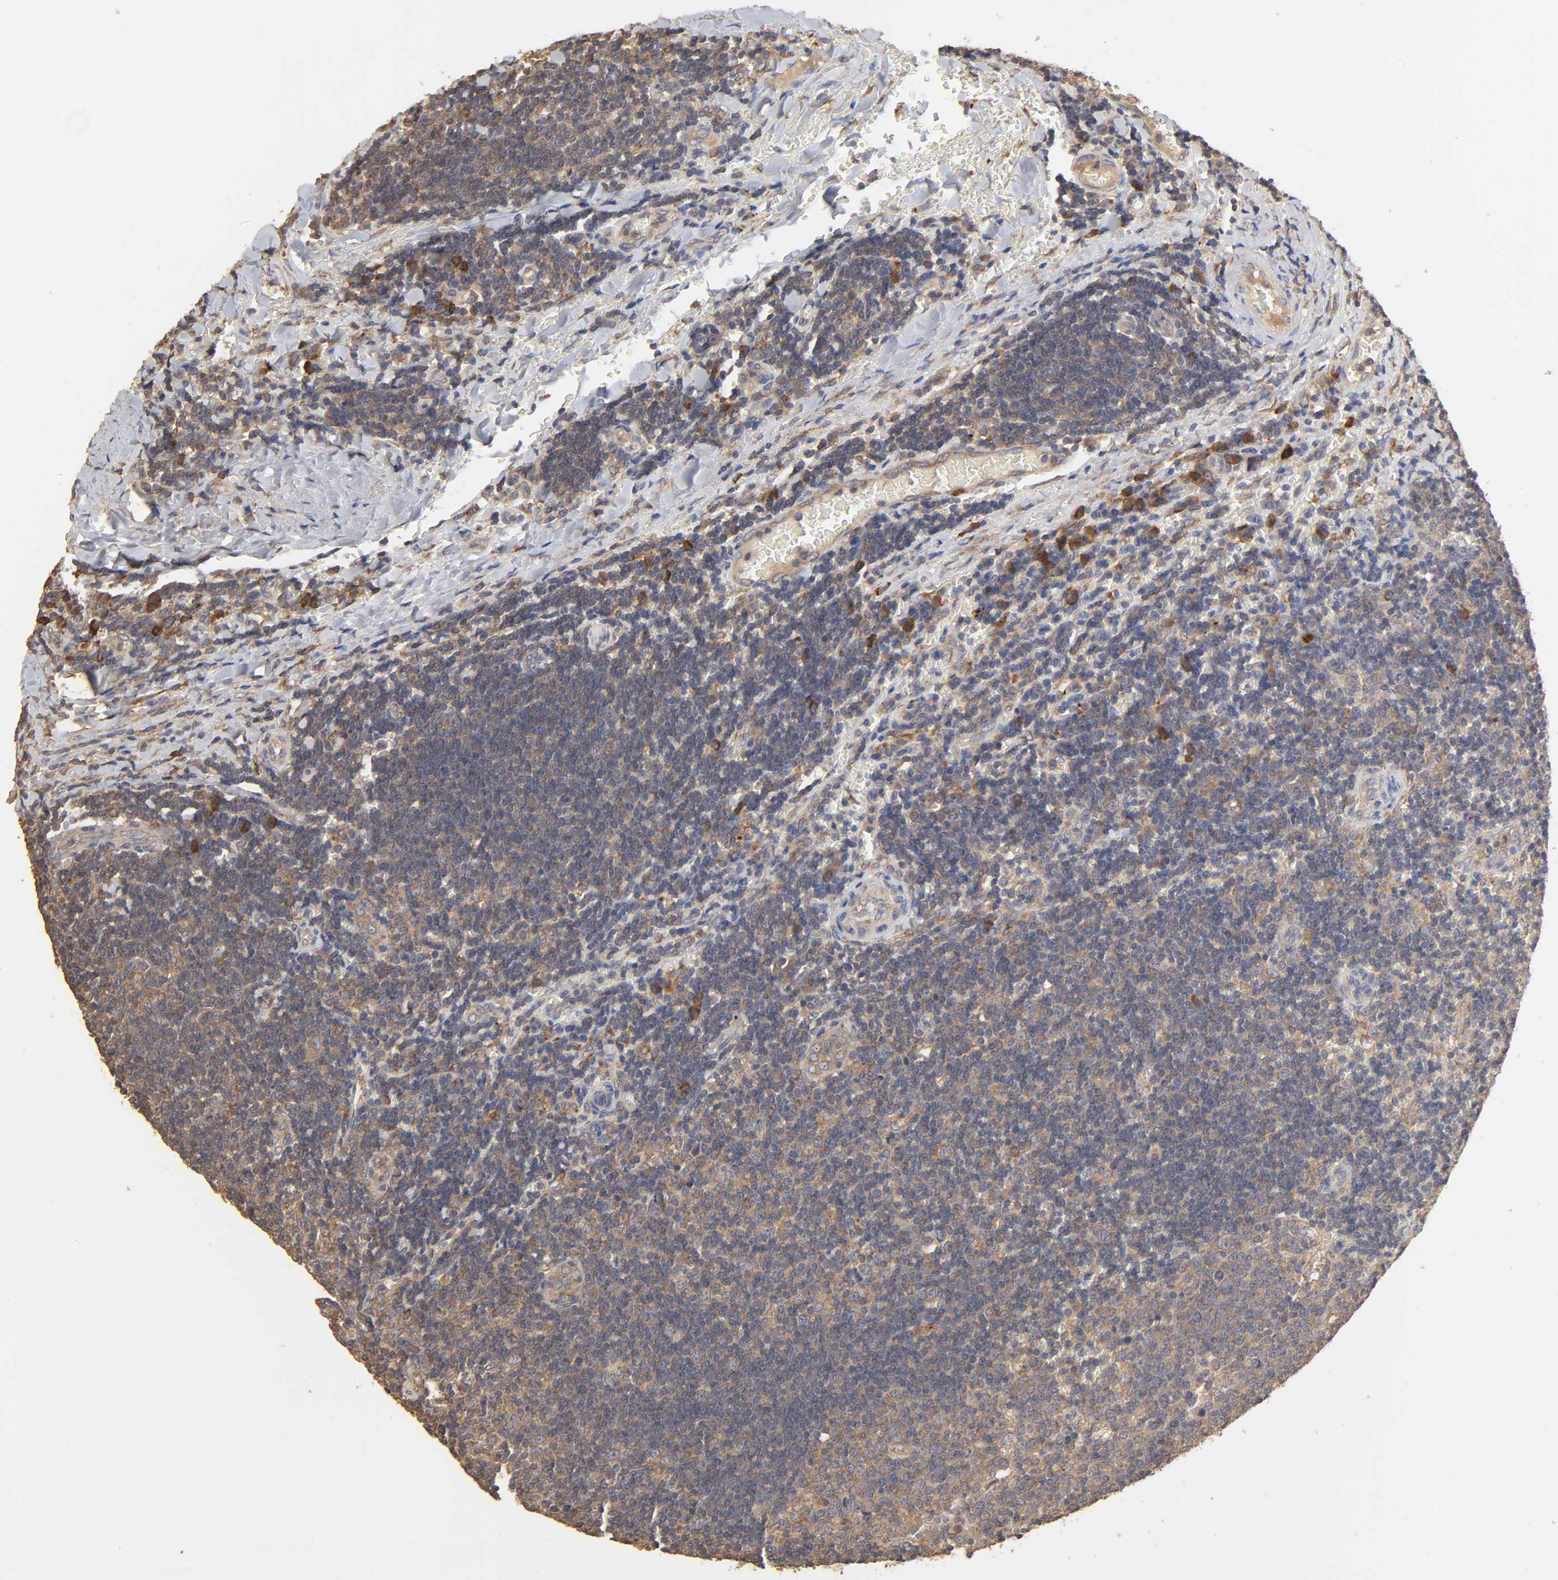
{"staining": {"intensity": "weak", "quantity": ">75%", "location": "cytoplasmic/membranous"}, "tissue": "lymph node", "cell_type": "Germinal center cells", "image_type": "normal", "snomed": [{"axis": "morphology", "description": "Normal tissue, NOS"}, {"axis": "topography", "description": "Lymph node"}, {"axis": "topography", "description": "Salivary gland"}], "caption": "The histopathology image displays a brown stain indicating the presence of a protein in the cytoplasmic/membranous of germinal center cells in lymph node.", "gene": "EIF4G2", "patient": {"sex": "male", "age": 8}}